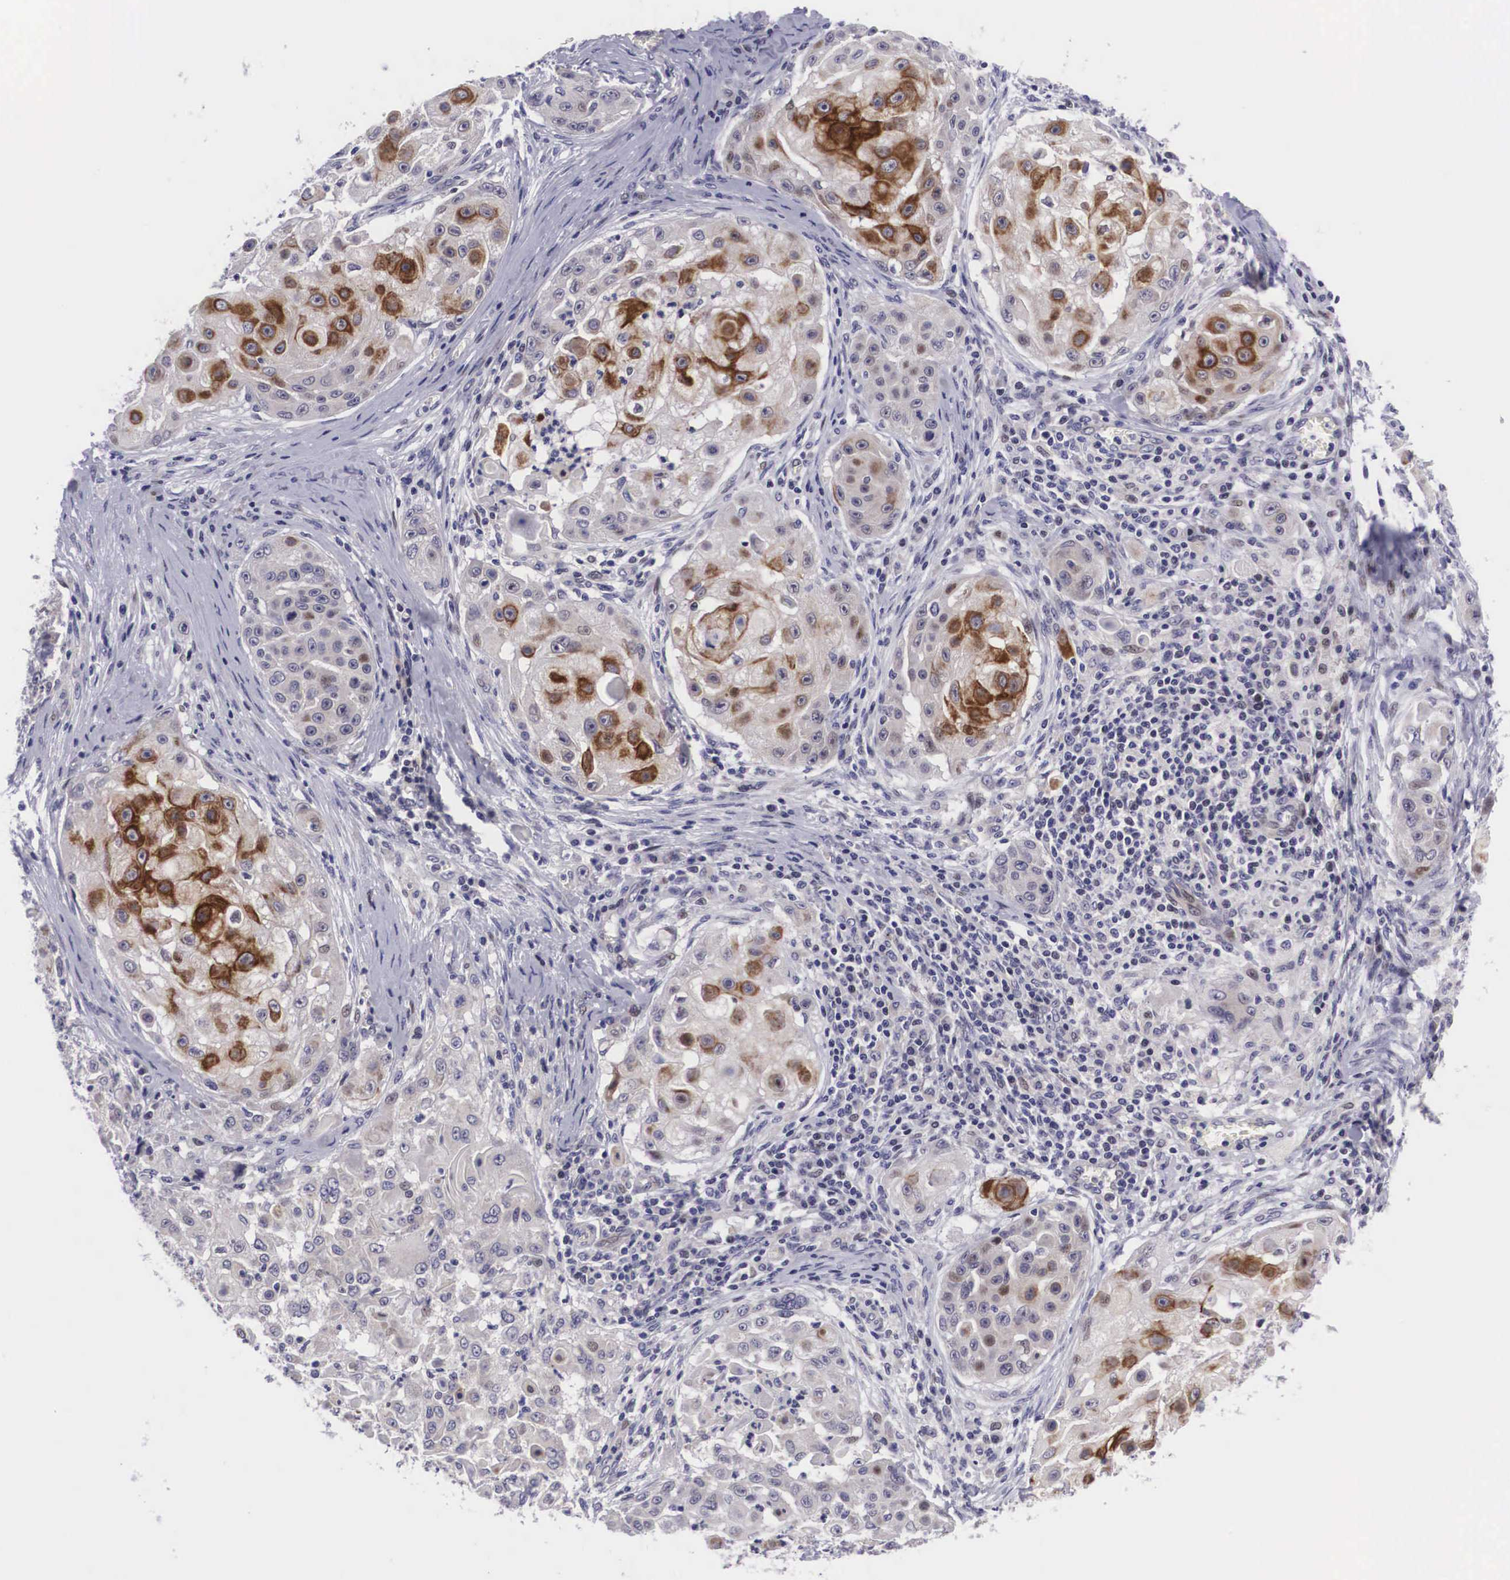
{"staining": {"intensity": "strong", "quantity": "25%-75%", "location": "cytoplasmic/membranous"}, "tissue": "skin cancer", "cell_type": "Tumor cells", "image_type": "cancer", "snomed": [{"axis": "morphology", "description": "Squamous cell carcinoma, NOS"}, {"axis": "topography", "description": "Skin"}], "caption": "Tumor cells exhibit high levels of strong cytoplasmic/membranous expression in about 25%-75% of cells in human squamous cell carcinoma (skin).", "gene": "EMID1", "patient": {"sex": "female", "age": 57}}